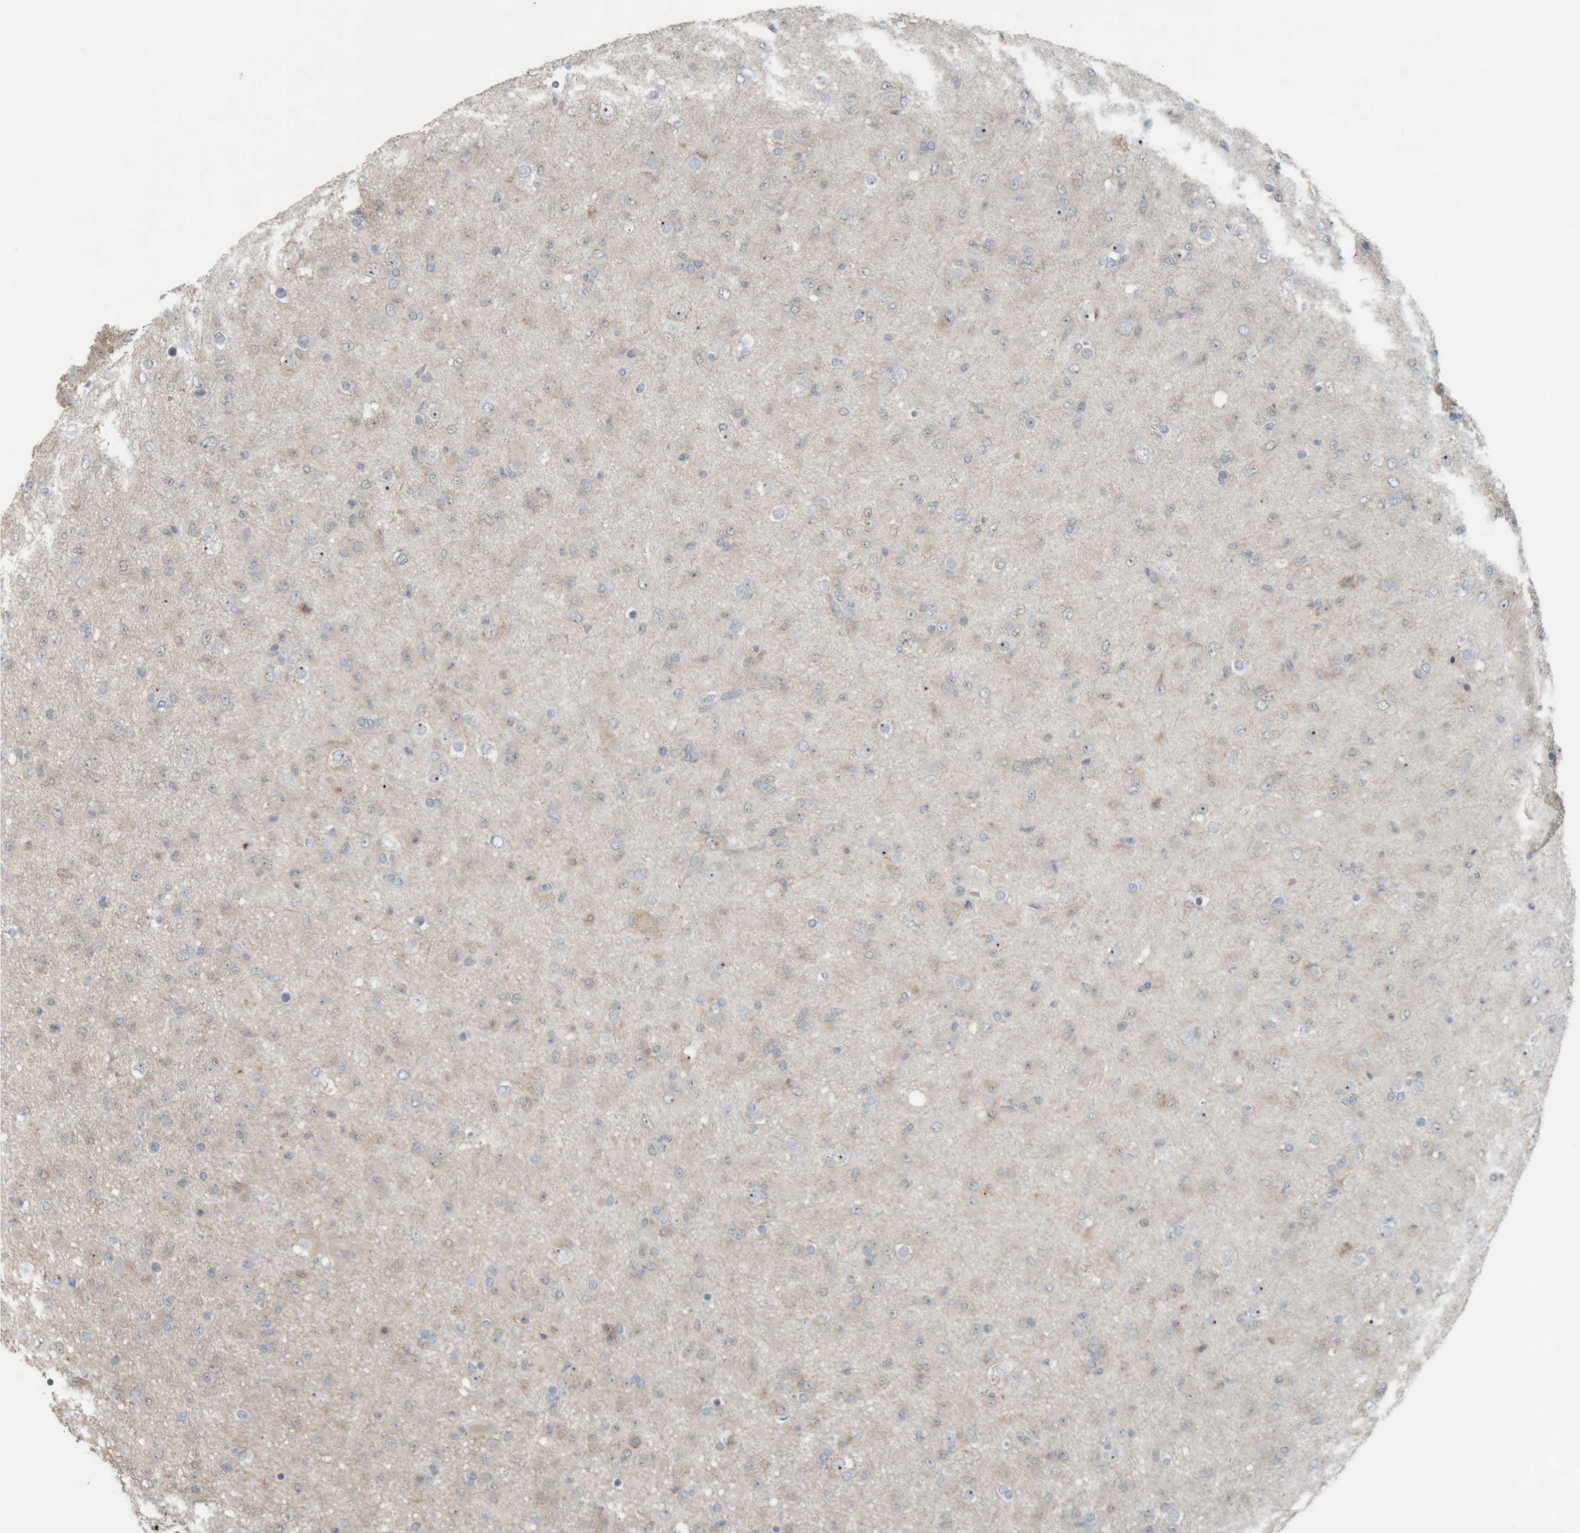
{"staining": {"intensity": "negative", "quantity": "none", "location": "none"}, "tissue": "glioma", "cell_type": "Tumor cells", "image_type": "cancer", "snomed": [{"axis": "morphology", "description": "Glioma, malignant, Low grade"}, {"axis": "topography", "description": "Brain"}], "caption": "Immunohistochemistry (IHC) photomicrograph of neoplastic tissue: human malignant low-grade glioma stained with DAB (3,3'-diaminobenzidine) demonstrates no significant protein expression in tumor cells.", "gene": "RPF1", "patient": {"sex": "male", "age": 65}}